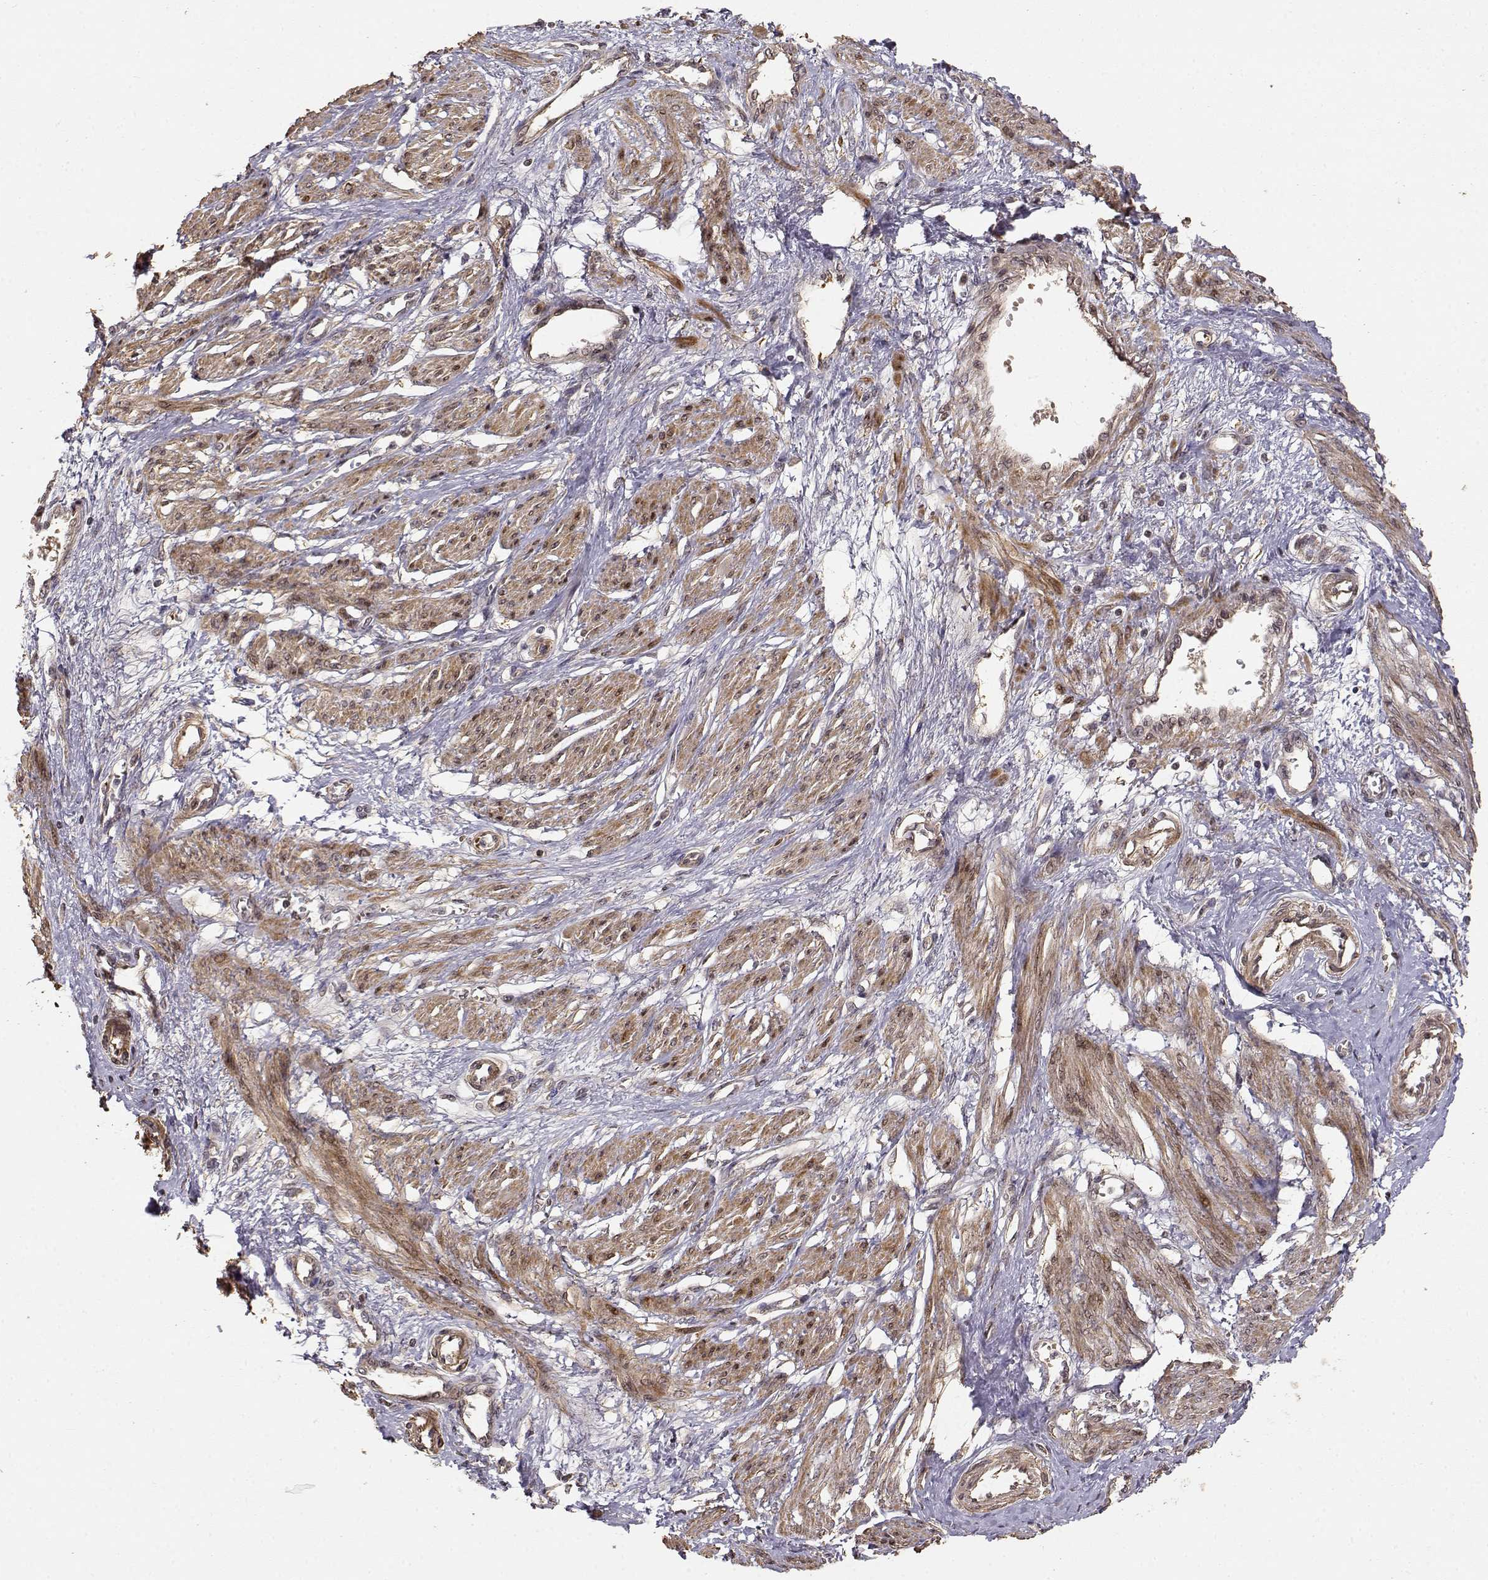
{"staining": {"intensity": "moderate", "quantity": ">75%", "location": "cytoplasmic/membranous"}, "tissue": "smooth muscle", "cell_type": "Smooth muscle cells", "image_type": "normal", "snomed": [{"axis": "morphology", "description": "Normal tissue, NOS"}, {"axis": "topography", "description": "Smooth muscle"}, {"axis": "topography", "description": "Uterus"}], "caption": "DAB (3,3'-diaminobenzidine) immunohistochemical staining of normal human smooth muscle demonstrates moderate cytoplasmic/membranous protein positivity in approximately >75% of smooth muscle cells. (Brightfield microscopy of DAB IHC at high magnification).", "gene": "PICK1", "patient": {"sex": "female", "age": 39}}